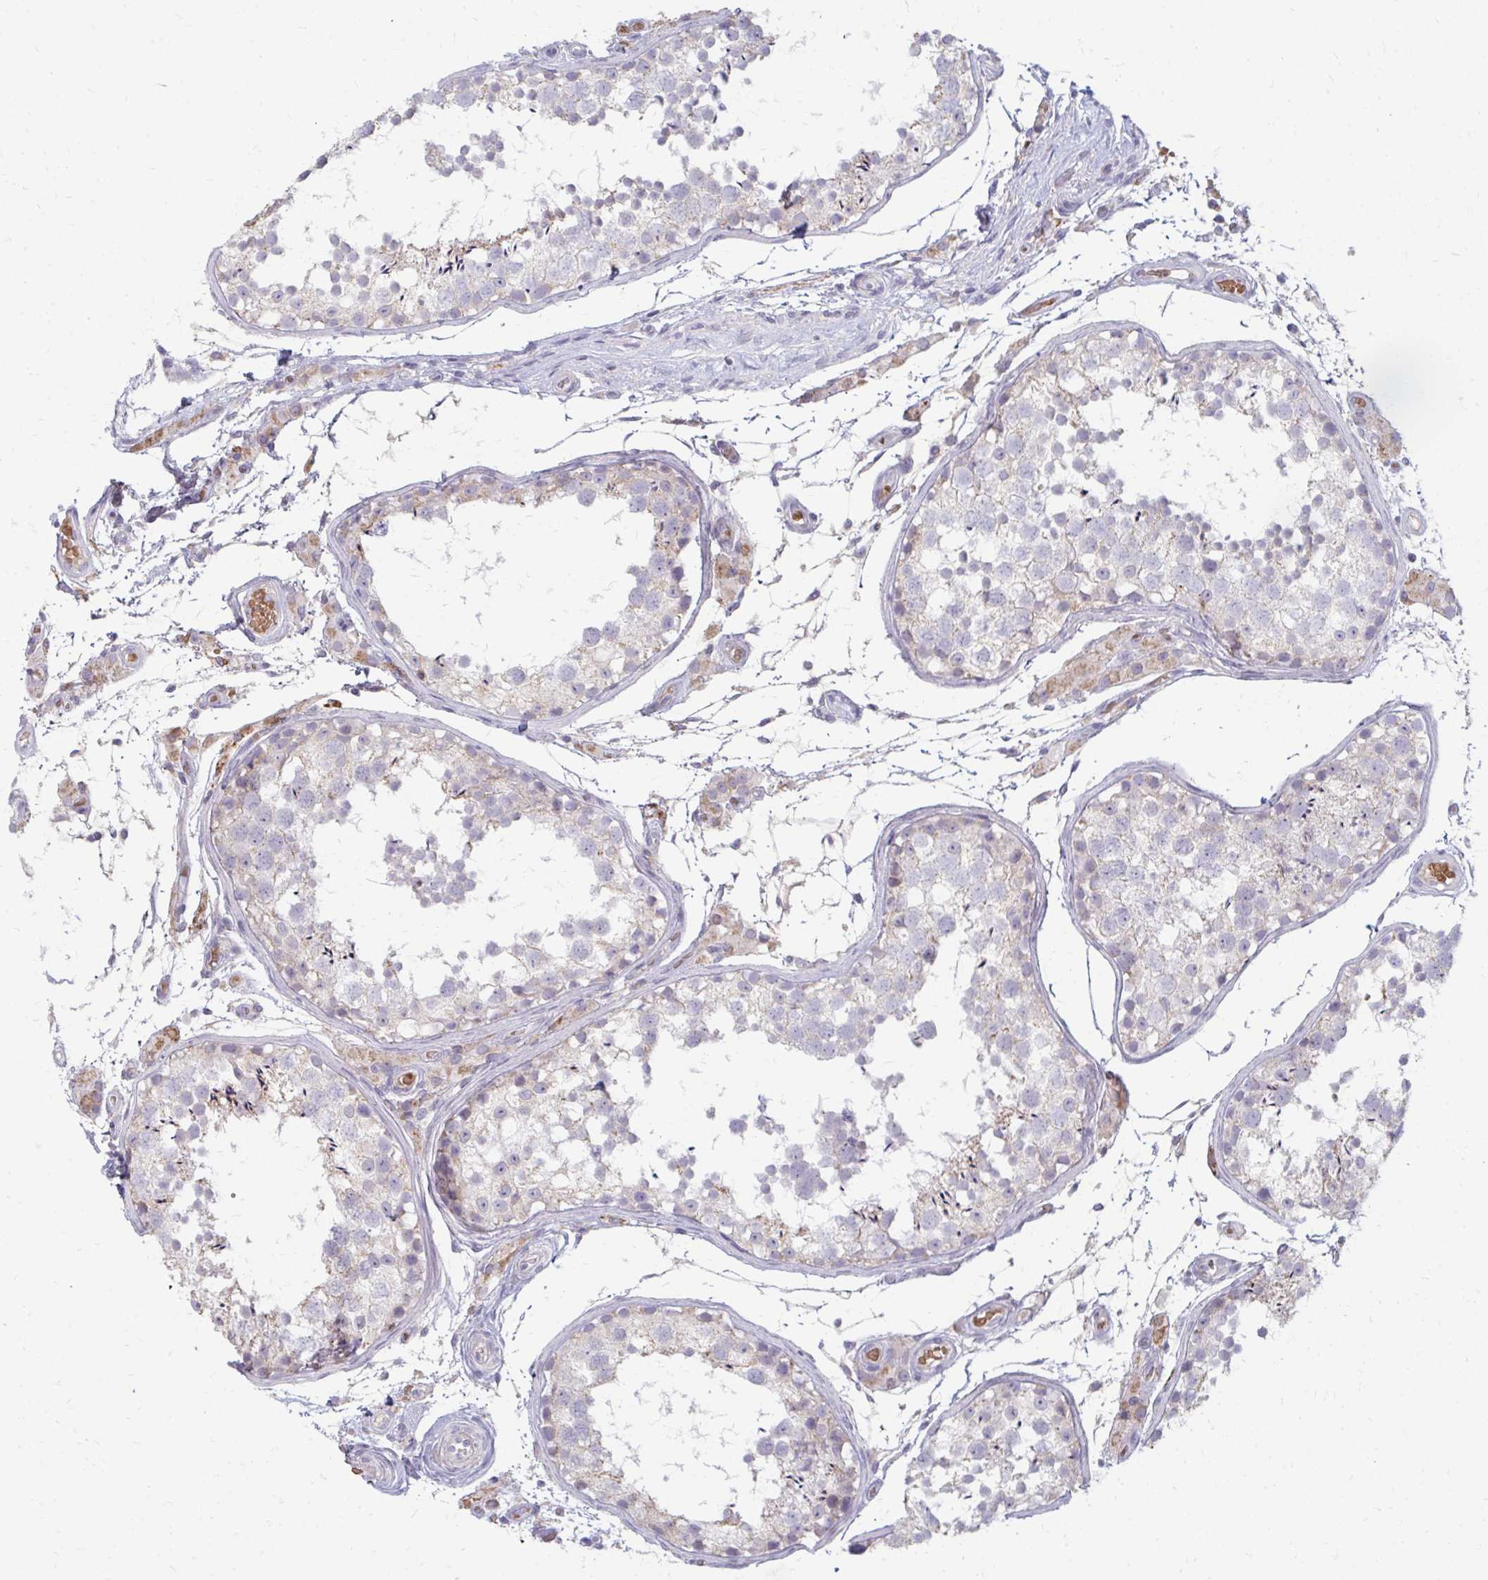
{"staining": {"intensity": "negative", "quantity": "none", "location": "none"}, "tissue": "testis", "cell_type": "Cells in seminiferous ducts", "image_type": "normal", "snomed": [{"axis": "morphology", "description": "Normal tissue, NOS"}, {"axis": "morphology", "description": "Seminoma, NOS"}, {"axis": "topography", "description": "Testis"}], "caption": "This micrograph is of normal testis stained with immunohistochemistry (IHC) to label a protein in brown with the nuclei are counter-stained blue. There is no expression in cells in seminiferous ducts. Nuclei are stained in blue.", "gene": "RAB33A", "patient": {"sex": "male", "age": 29}}